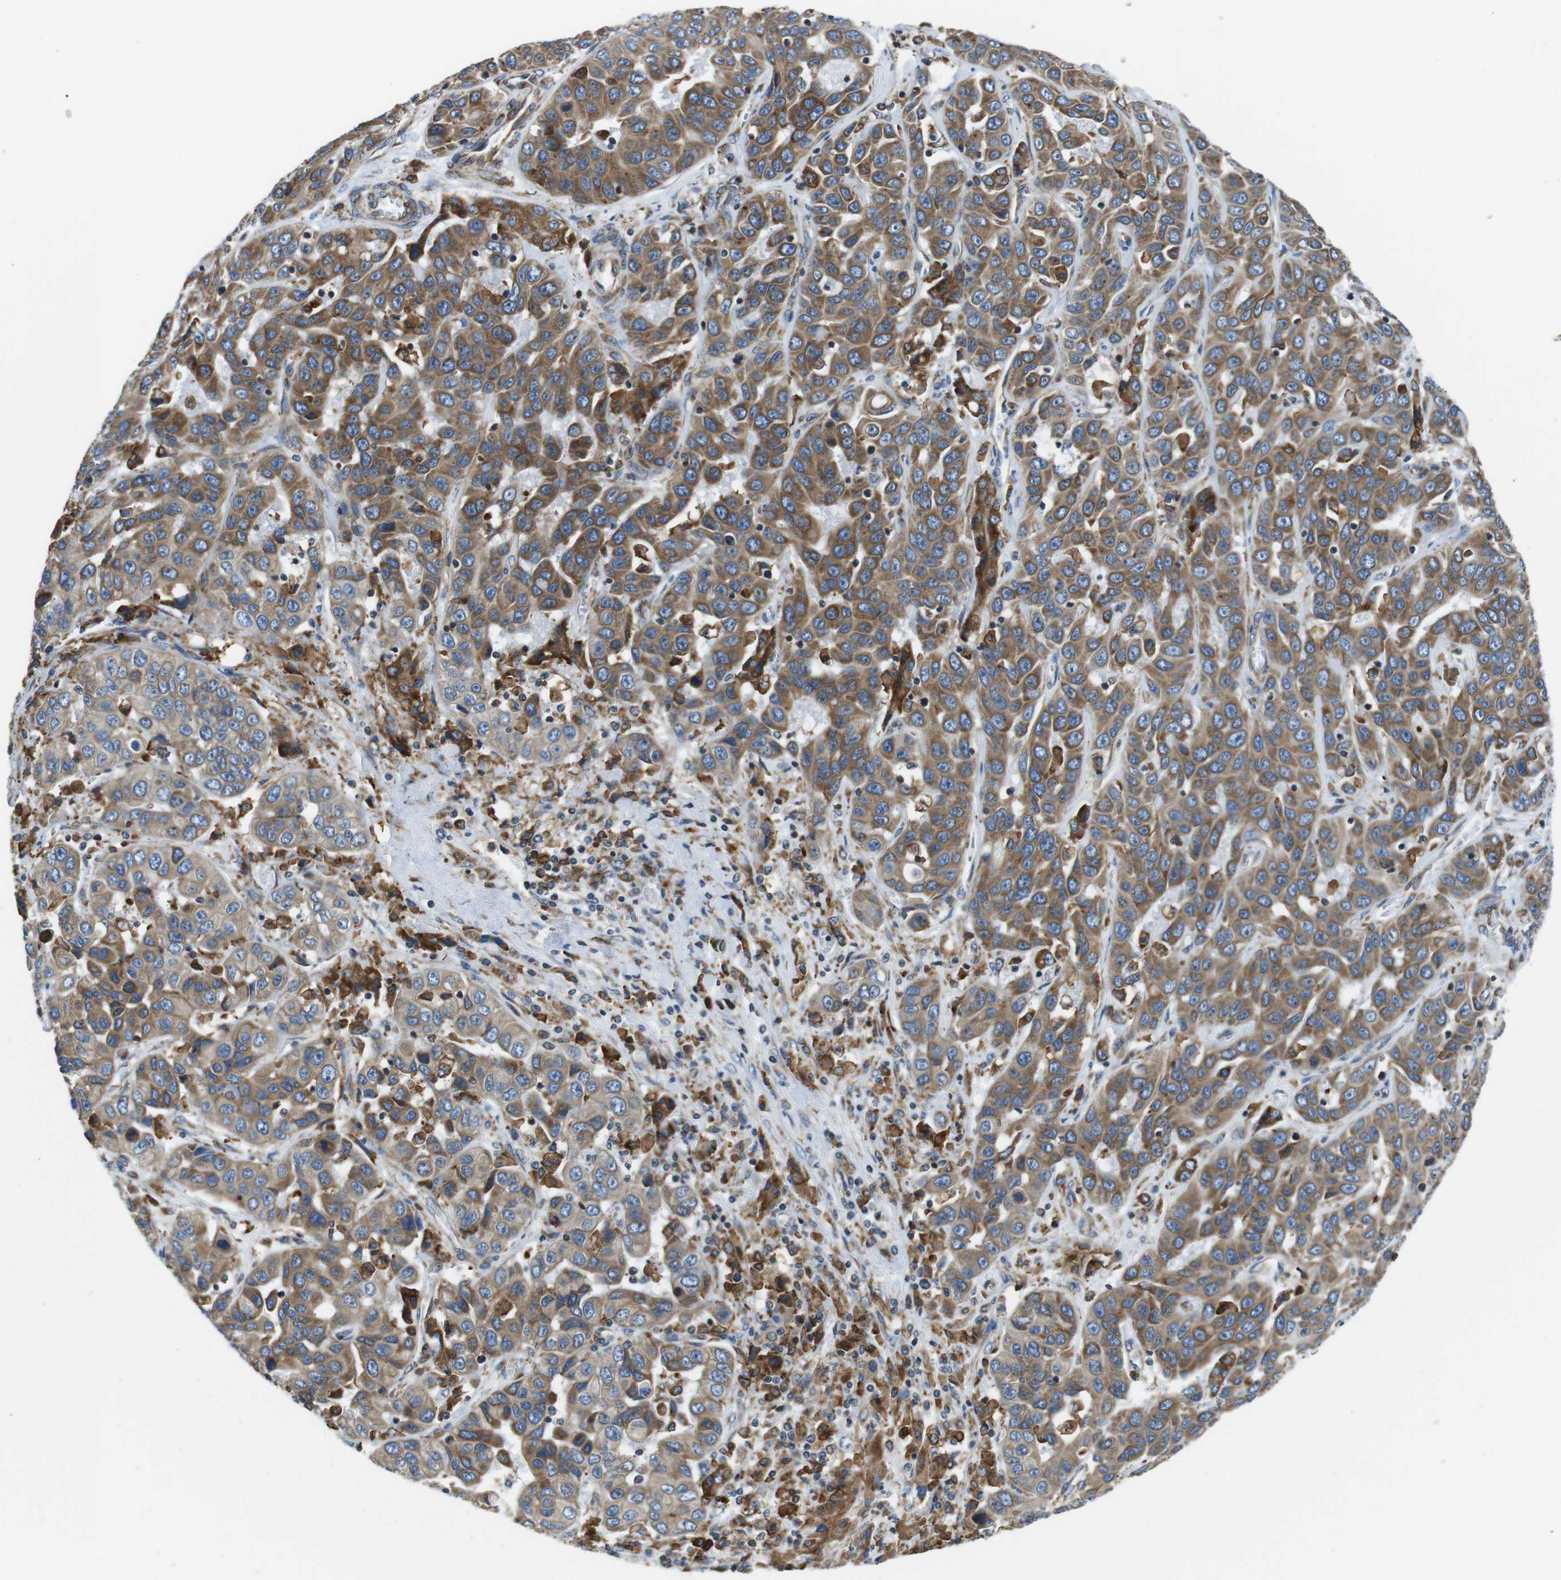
{"staining": {"intensity": "moderate", "quantity": ">75%", "location": "cytoplasmic/membranous"}, "tissue": "liver cancer", "cell_type": "Tumor cells", "image_type": "cancer", "snomed": [{"axis": "morphology", "description": "Cholangiocarcinoma"}, {"axis": "topography", "description": "Liver"}], "caption": "Cholangiocarcinoma (liver) was stained to show a protein in brown. There is medium levels of moderate cytoplasmic/membranous expression in about >75% of tumor cells. Immunohistochemistry stains the protein of interest in brown and the nuclei are stained blue.", "gene": "UGGT1", "patient": {"sex": "female", "age": 52}}